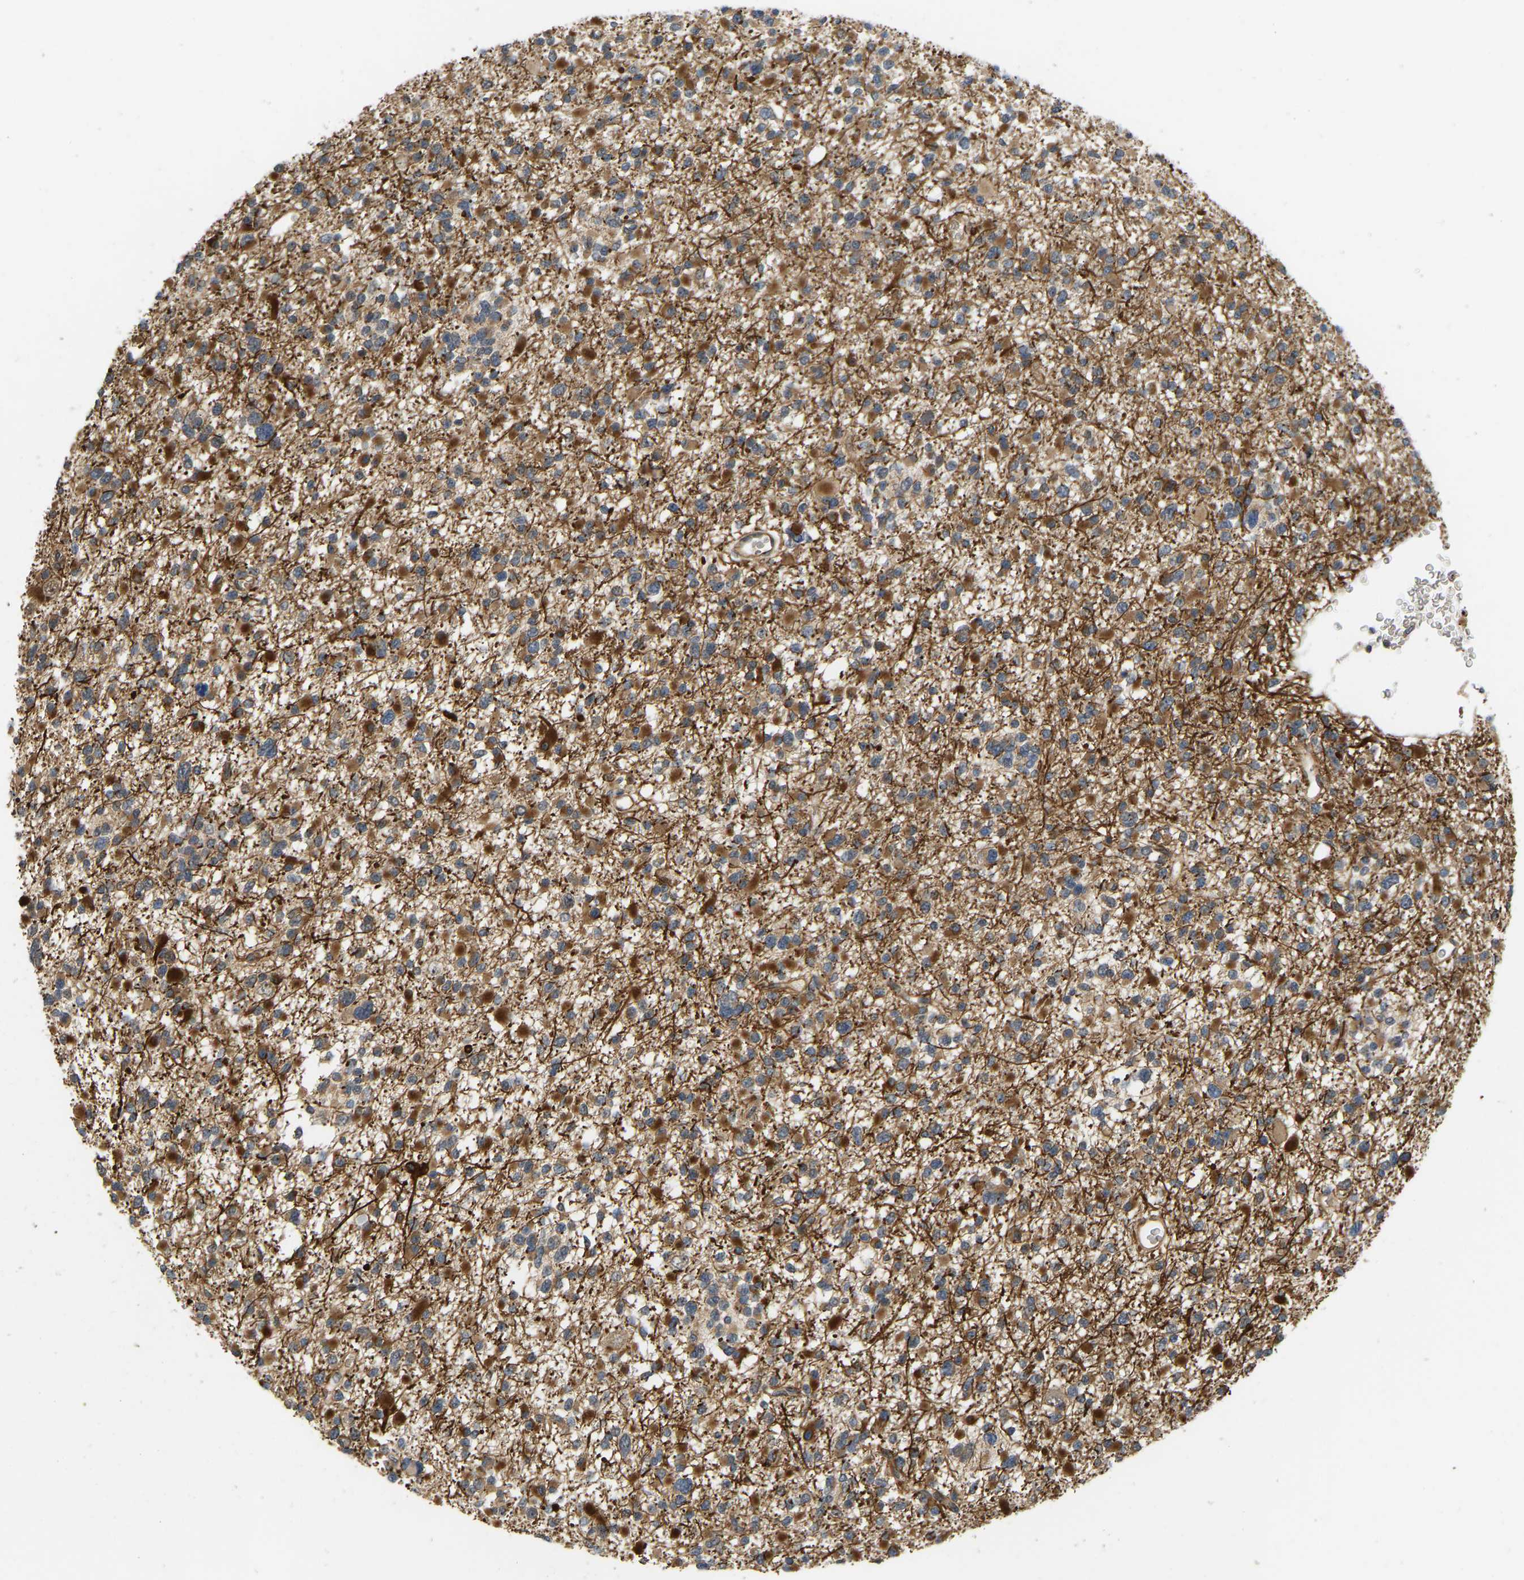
{"staining": {"intensity": "strong", "quantity": ">75%", "location": "cytoplasmic/membranous"}, "tissue": "glioma", "cell_type": "Tumor cells", "image_type": "cancer", "snomed": [{"axis": "morphology", "description": "Glioma, malignant, Low grade"}, {"axis": "topography", "description": "Brain"}], "caption": "Immunohistochemical staining of malignant glioma (low-grade) reveals high levels of strong cytoplasmic/membranous protein expression in about >75% of tumor cells.", "gene": "LIMK2", "patient": {"sex": "female", "age": 22}}